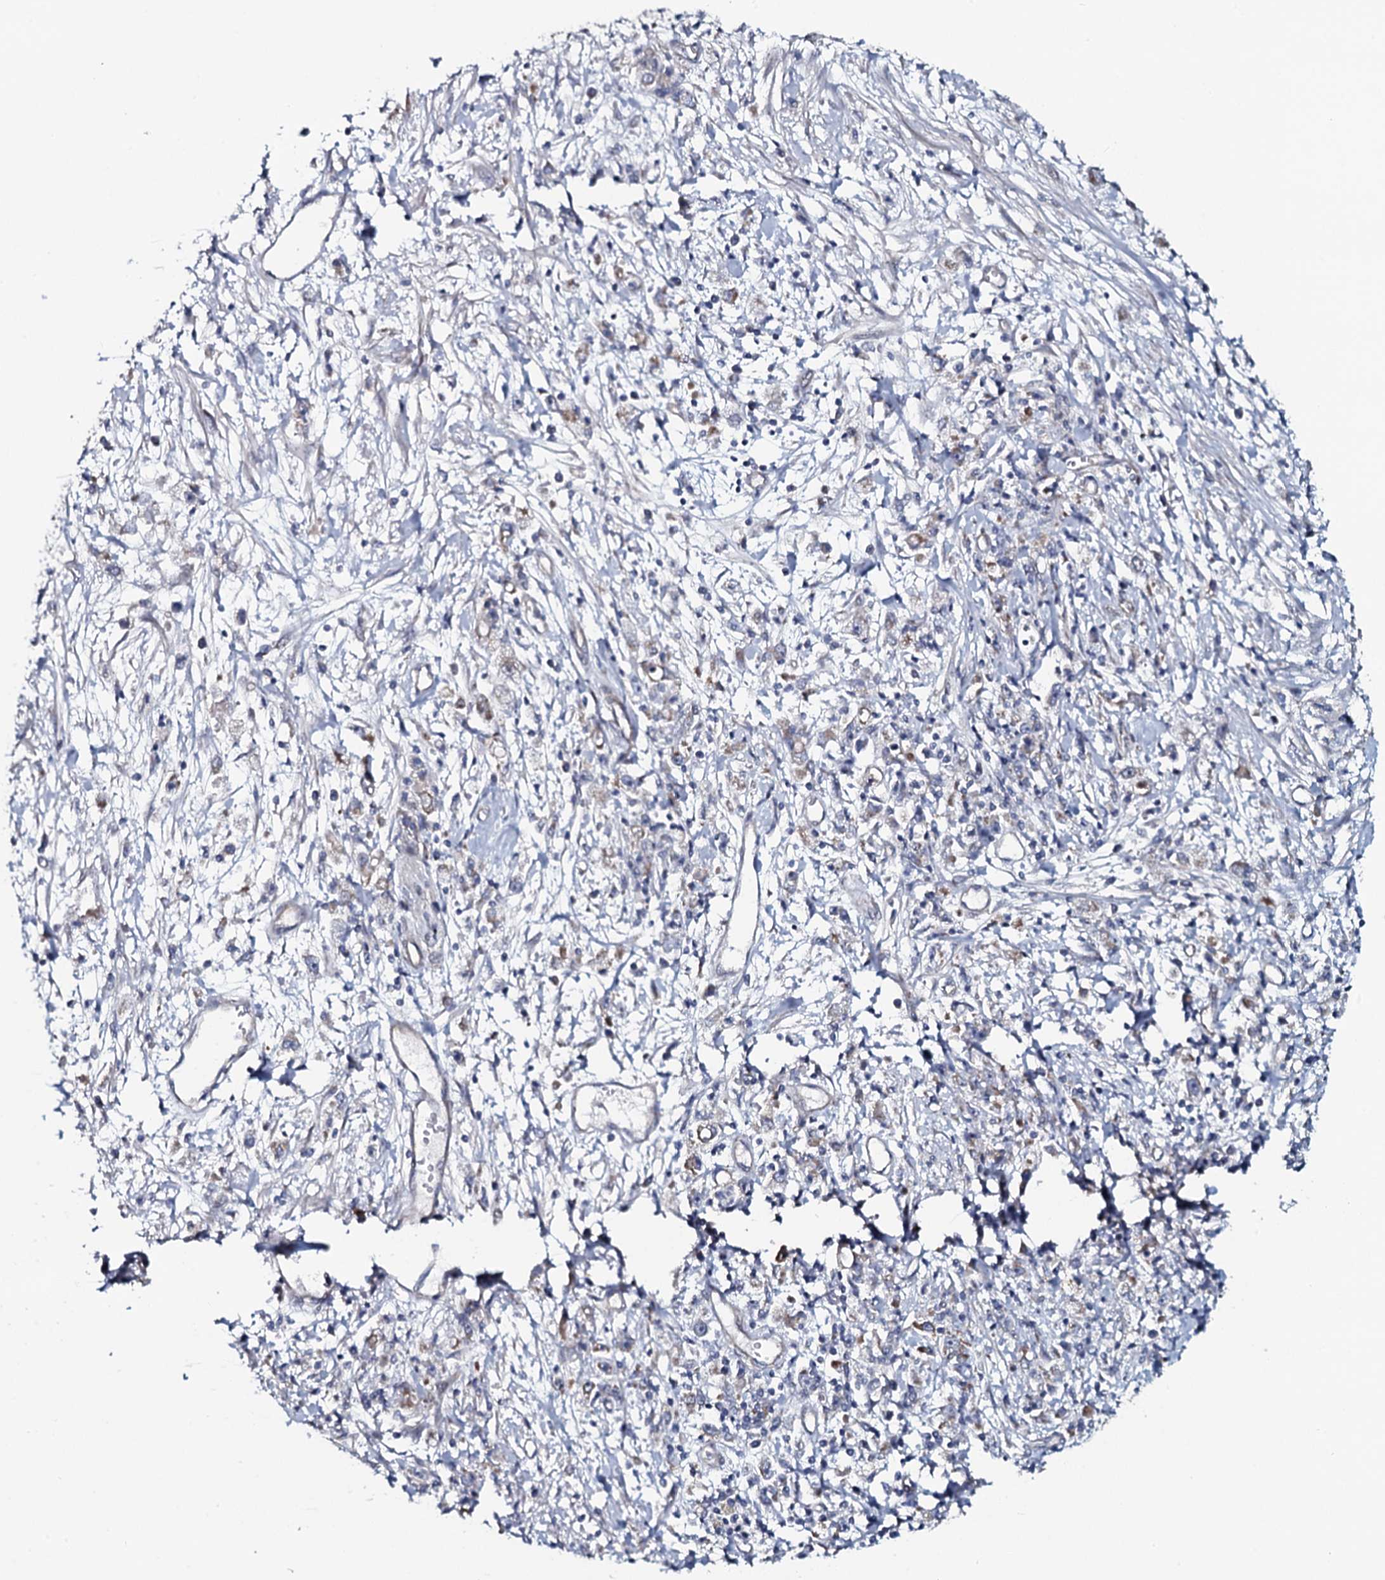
{"staining": {"intensity": "weak", "quantity": "25%-75%", "location": "cytoplasmic/membranous"}, "tissue": "stomach cancer", "cell_type": "Tumor cells", "image_type": "cancer", "snomed": [{"axis": "morphology", "description": "Adenocarcinoma, NOS"}, {"axis": "topography", "description": "Stomach"}], "caption": "Adenocarcinoma (stomach) stained for a protein shows weak cytoplasmic/membranous positivity in tumor cells.", "gene": "KCTD4", "patient": {"sex": "female", "age": 59}}